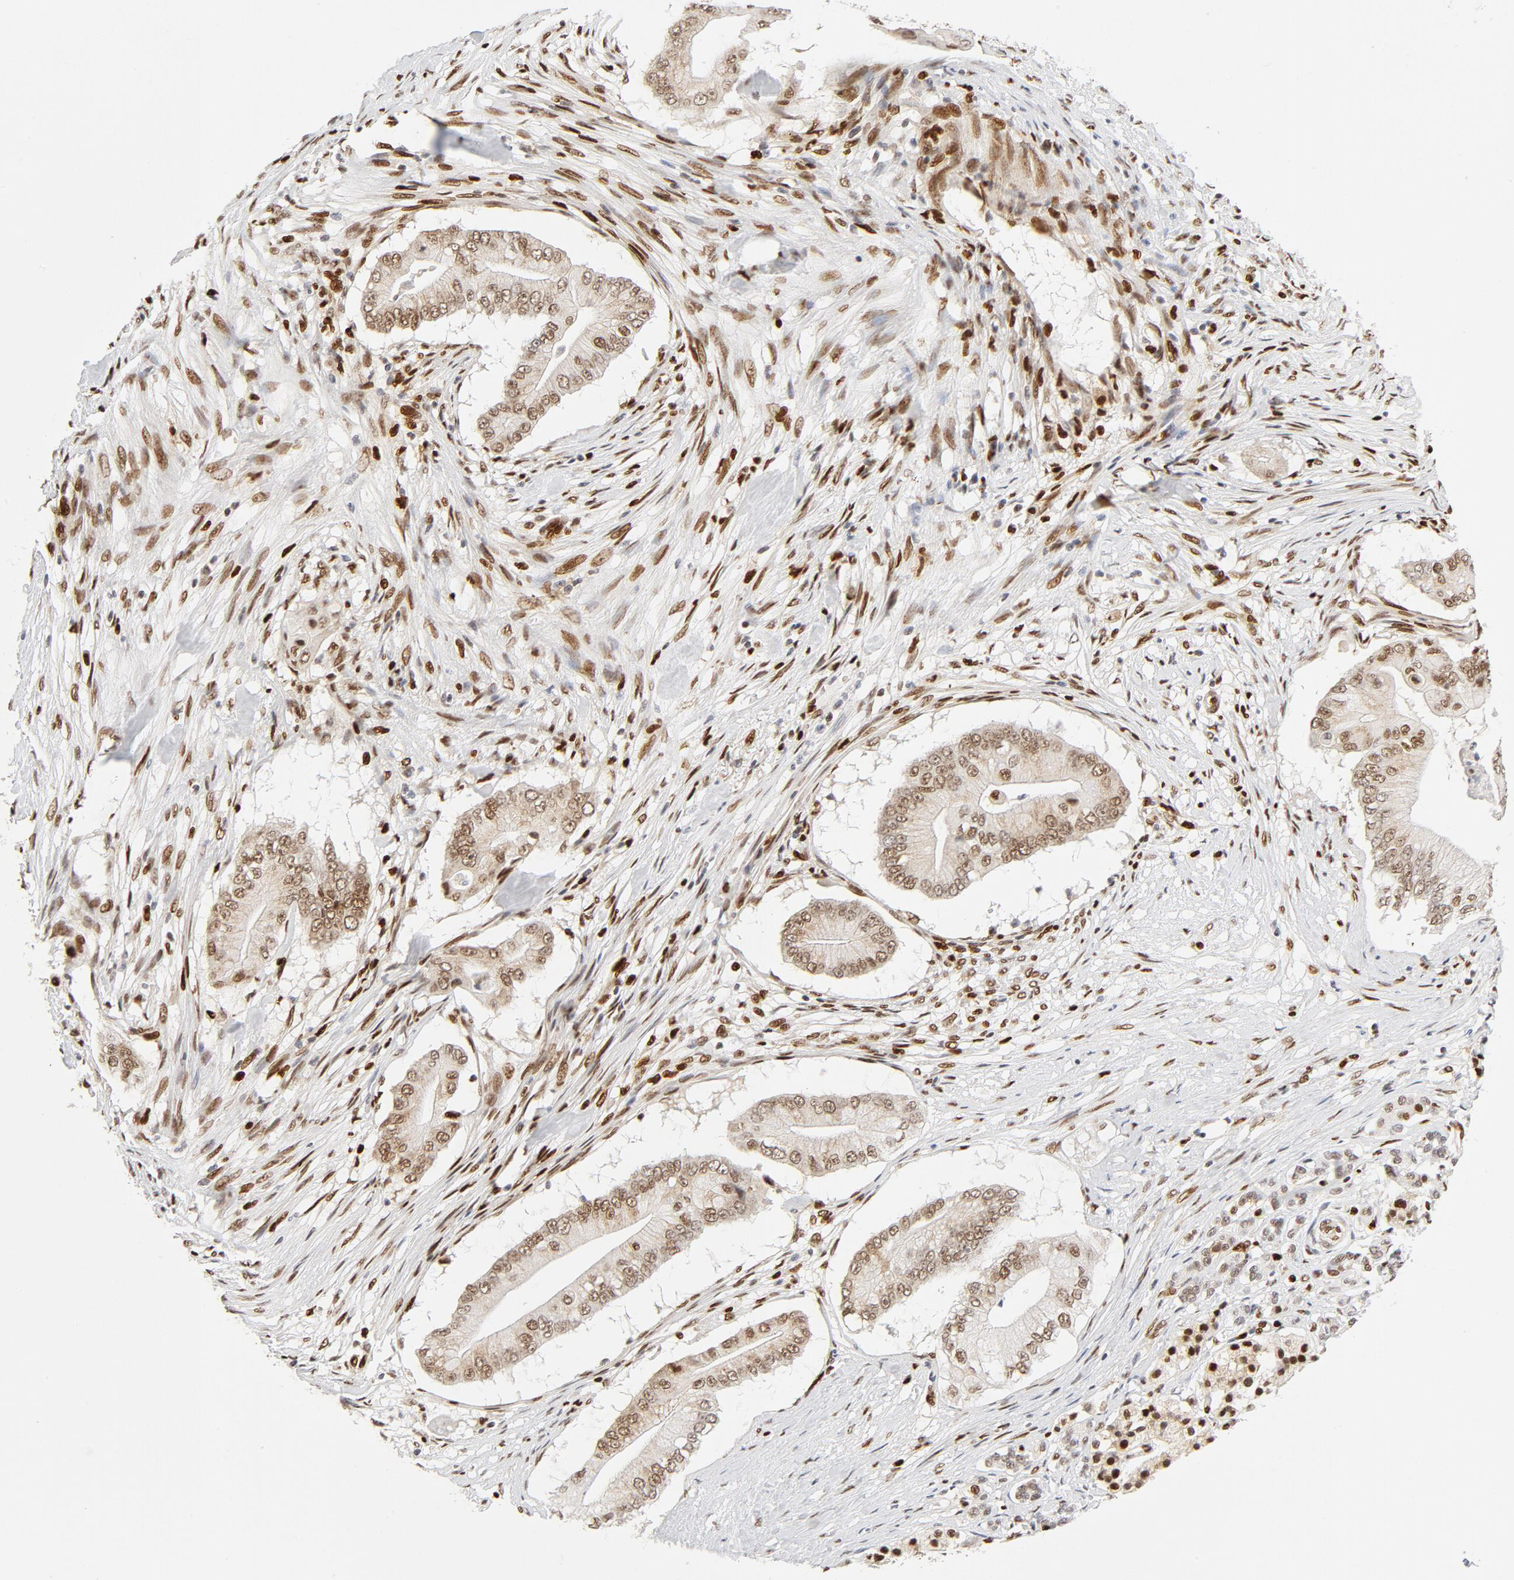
{"staining": {"intensity": "moderate", "quantity": ">75%", "location": "nuclear"}, "tissue": "pancreatic cancer", "cell_type": "Tumor cells", "image_type": "cancer", "snomed": [{"axis": "morphology", "description": "Adenocarcinoma, NOS"}, {"axis": "topography", "description": "Pancreas"}], "caption": "Human pancreatic cancer stained for a protein (brown) demonstrates moderate nuclear positive expression in about >75% of tumor cells.", "gene": "MEF2A", "patient": {"sex": "male", "age": 62}}